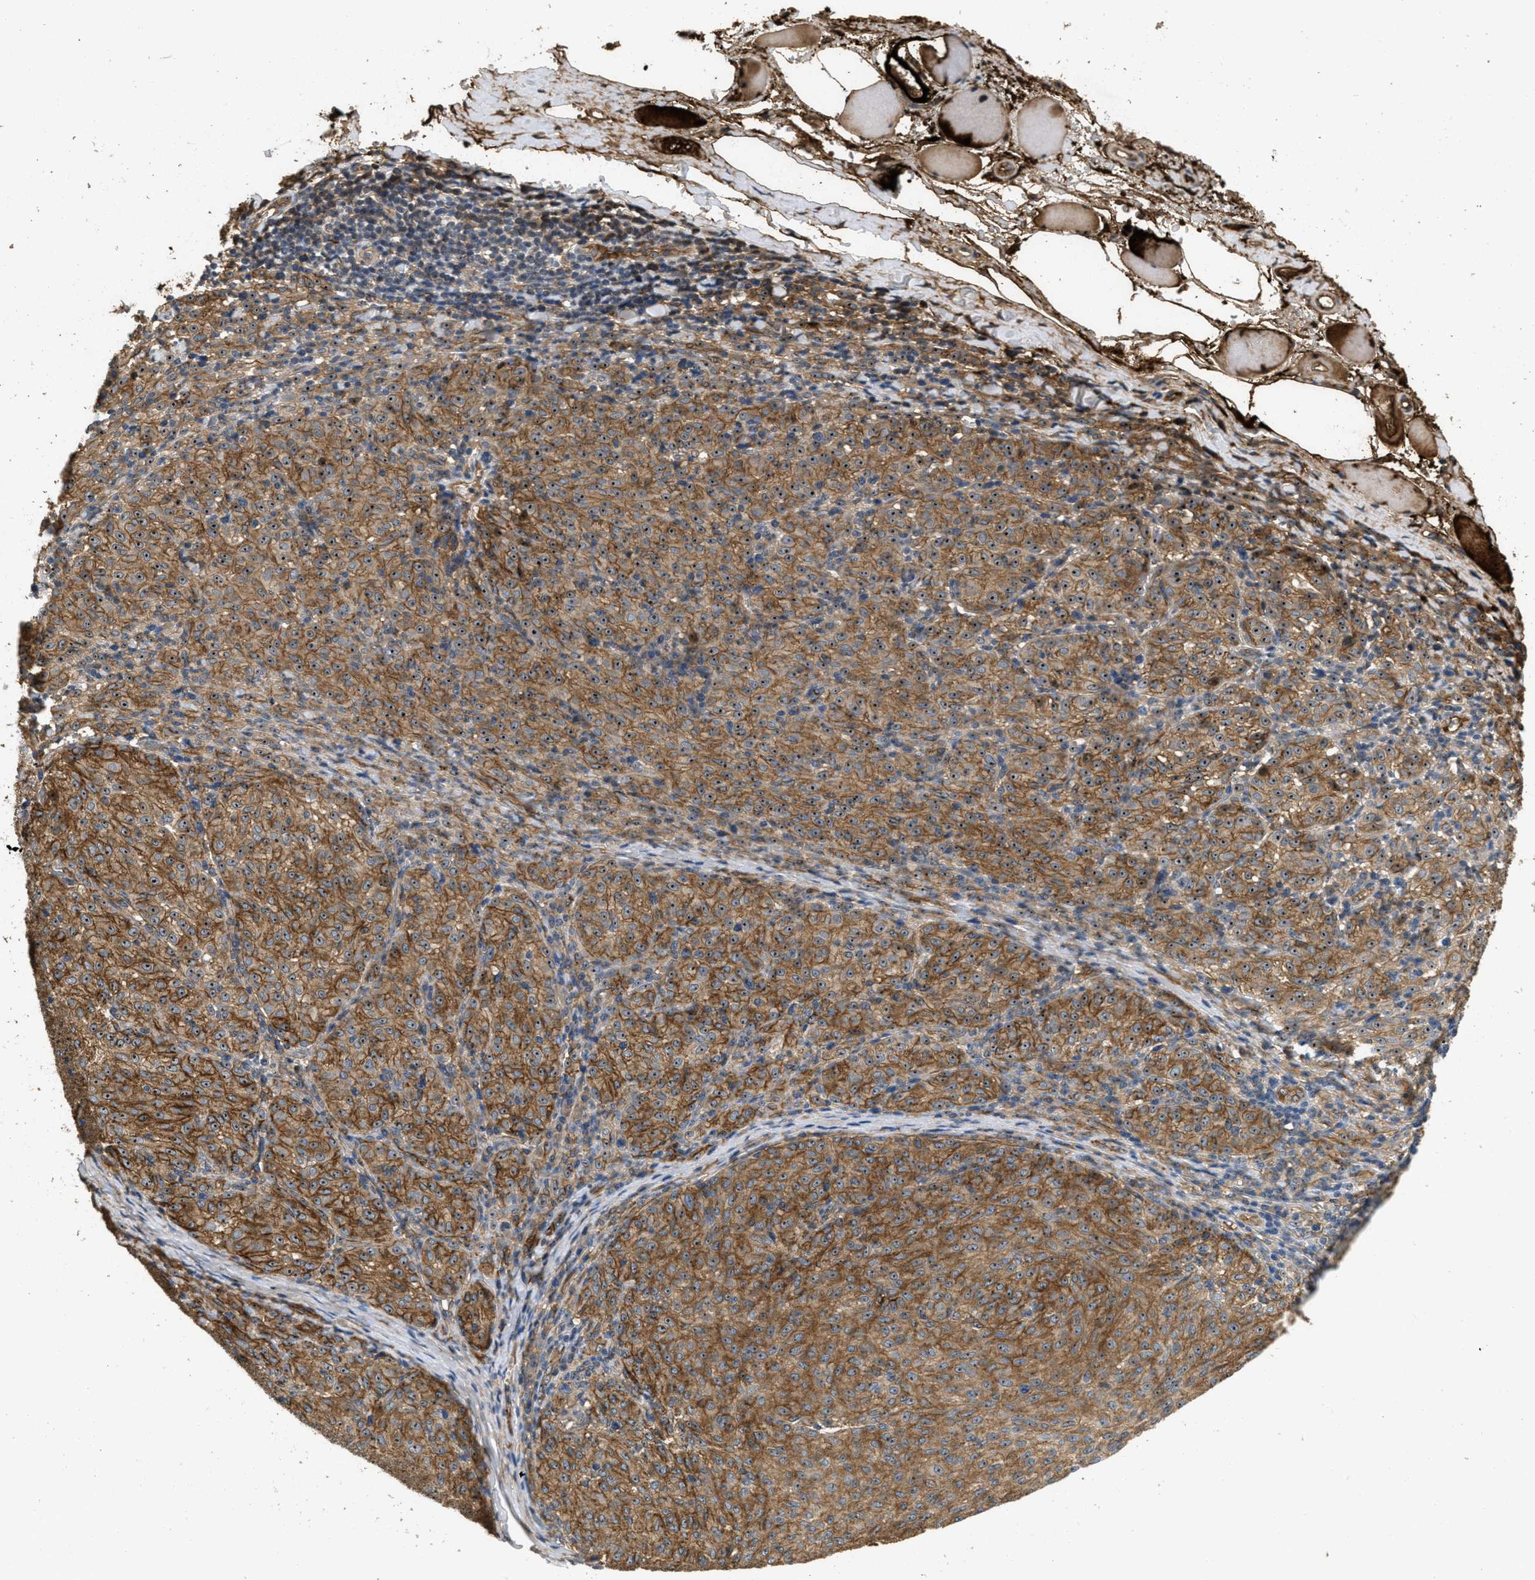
{"staining": {"intensity": "moderate", "quantity": ">75%", "location": "cytoplasmic/membranous,nuclear"}, "tissue": "melanoma", "cell_type": "Tumor cells", "image_type": "cancer", "snomed": [{"axis": "morphology", "description": "Malignant melanoma, NOS"}, {"axis": "topography", "description": "Skin"}], "caption": "The photomicrograph shows a brown stain indicating the presence of a protein in the cytoplasmic/membranous and nuclear of tumor cells in malignant melanoma.", "gene": "OSMR", "patient": {"sex": "female", "age": 72}}